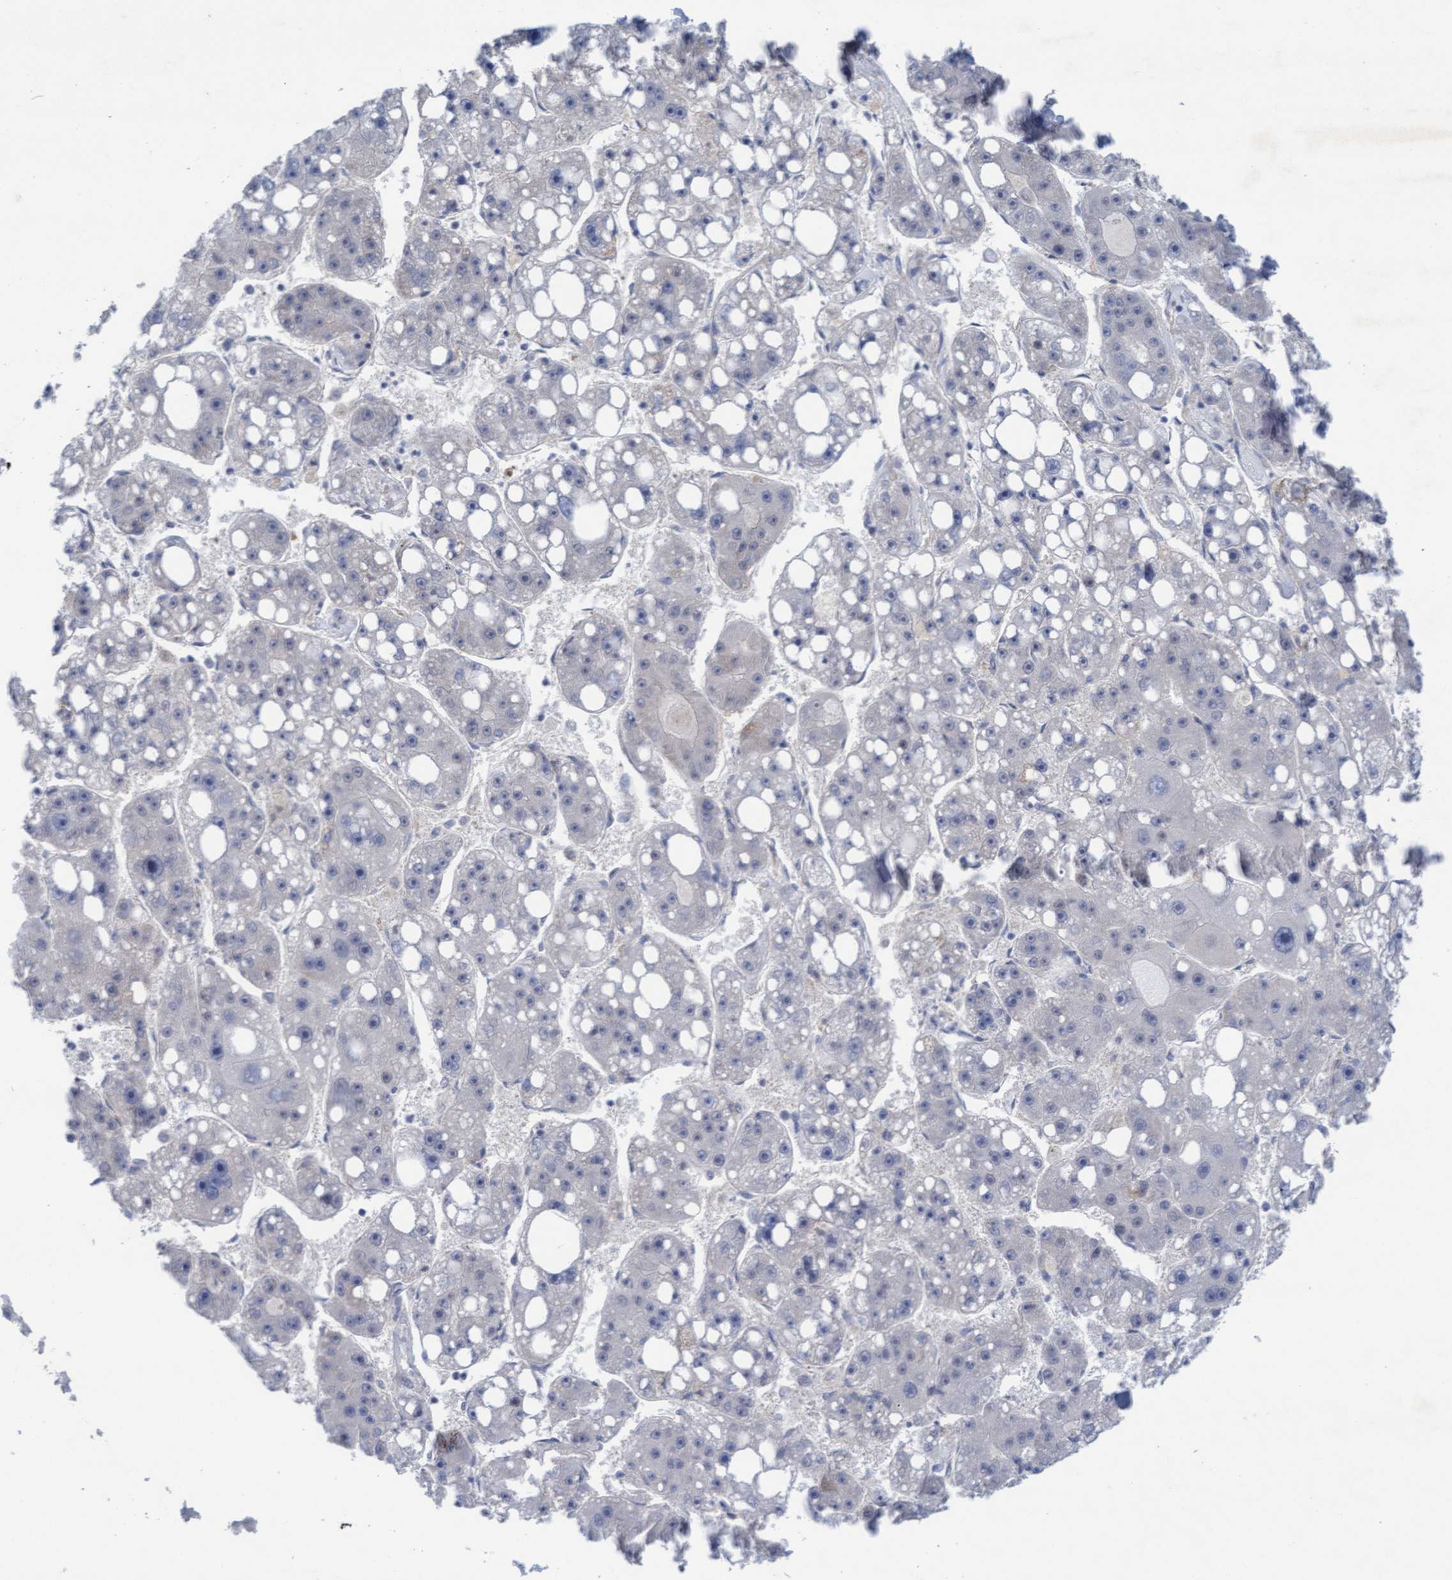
{"staining": {"intensity": "negative", "quantity": "none", "location": "none"}, "tissue": "liver cancer", "cell_type": "Tumor cells", "image_type": "cancer", "snomed": [{"axis": "morphology", "description": "Carcinoma, Hepatocellular, NOS"}, {"axis": "topography", "description": "Liver"}], "caption": "Immunohistochemistry (IHC) of liver cancer (hepatocellular carcinoma) demonstrates no staining in tumor cells. The staining was performed using DAB to visualize the protein expression in brown, while the nuclei were stained in blue with hematoxylin (Magnification: 20x).", "gene": "PLCD1", "patient": {"sex": "female", "age": 61}}